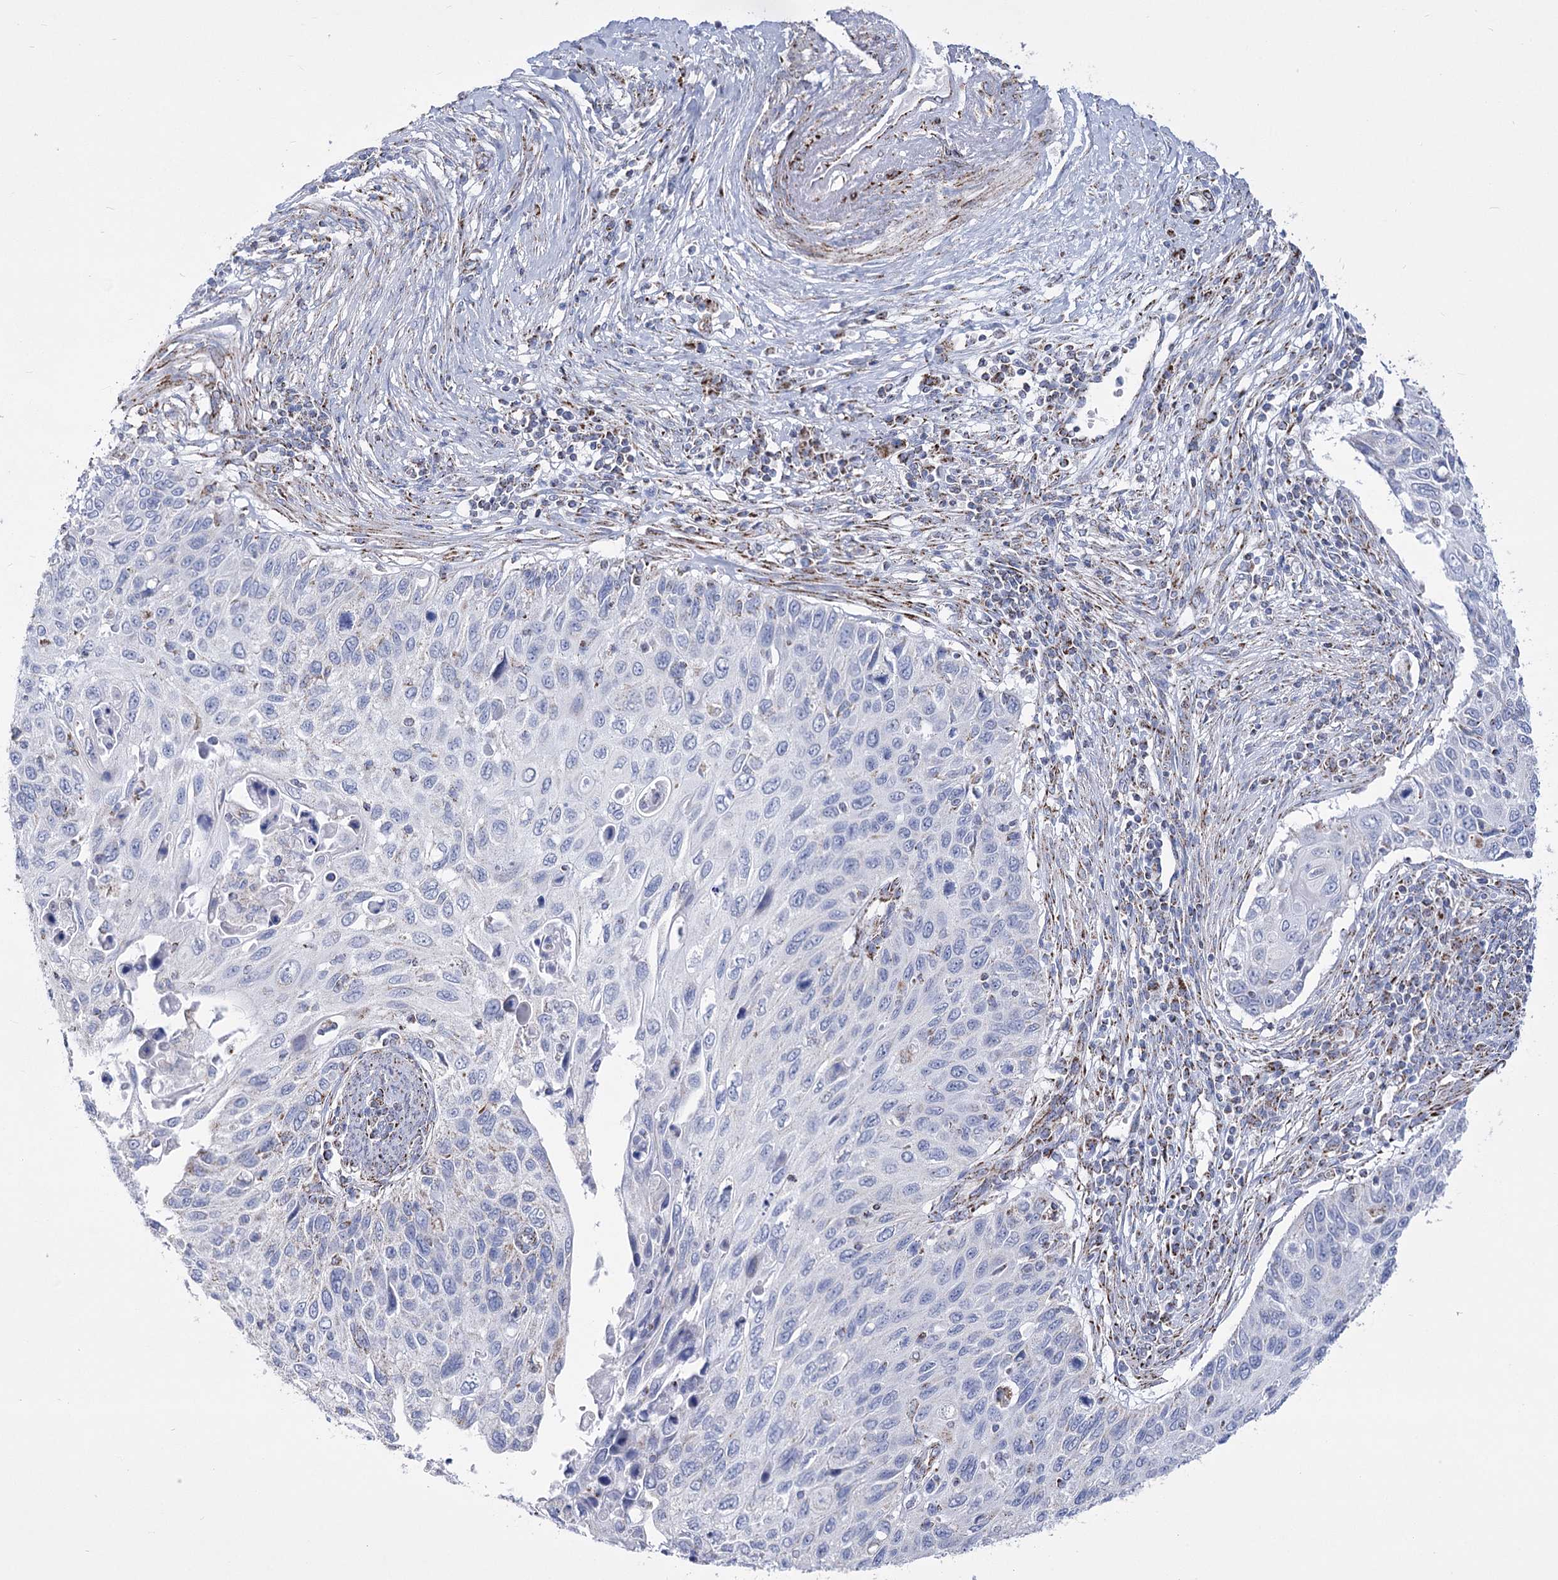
{"staining": {"intensity": "negative", "quantity": "none", "location": "none"}, "tissue": "cervical cancer", "cell_type": "Tumor cells", "image_type": "cancer", "snomed": [{"axis": "morphology", "description": "Squamous cell carcinoma, NOS"}, {"axis": "topography", "description": "Cervix"}], "caption": "Tumor cells show no significant staining in cervical cancer.", "gene": "PDHB", "patient": {"sex": "female", "age": 70}}